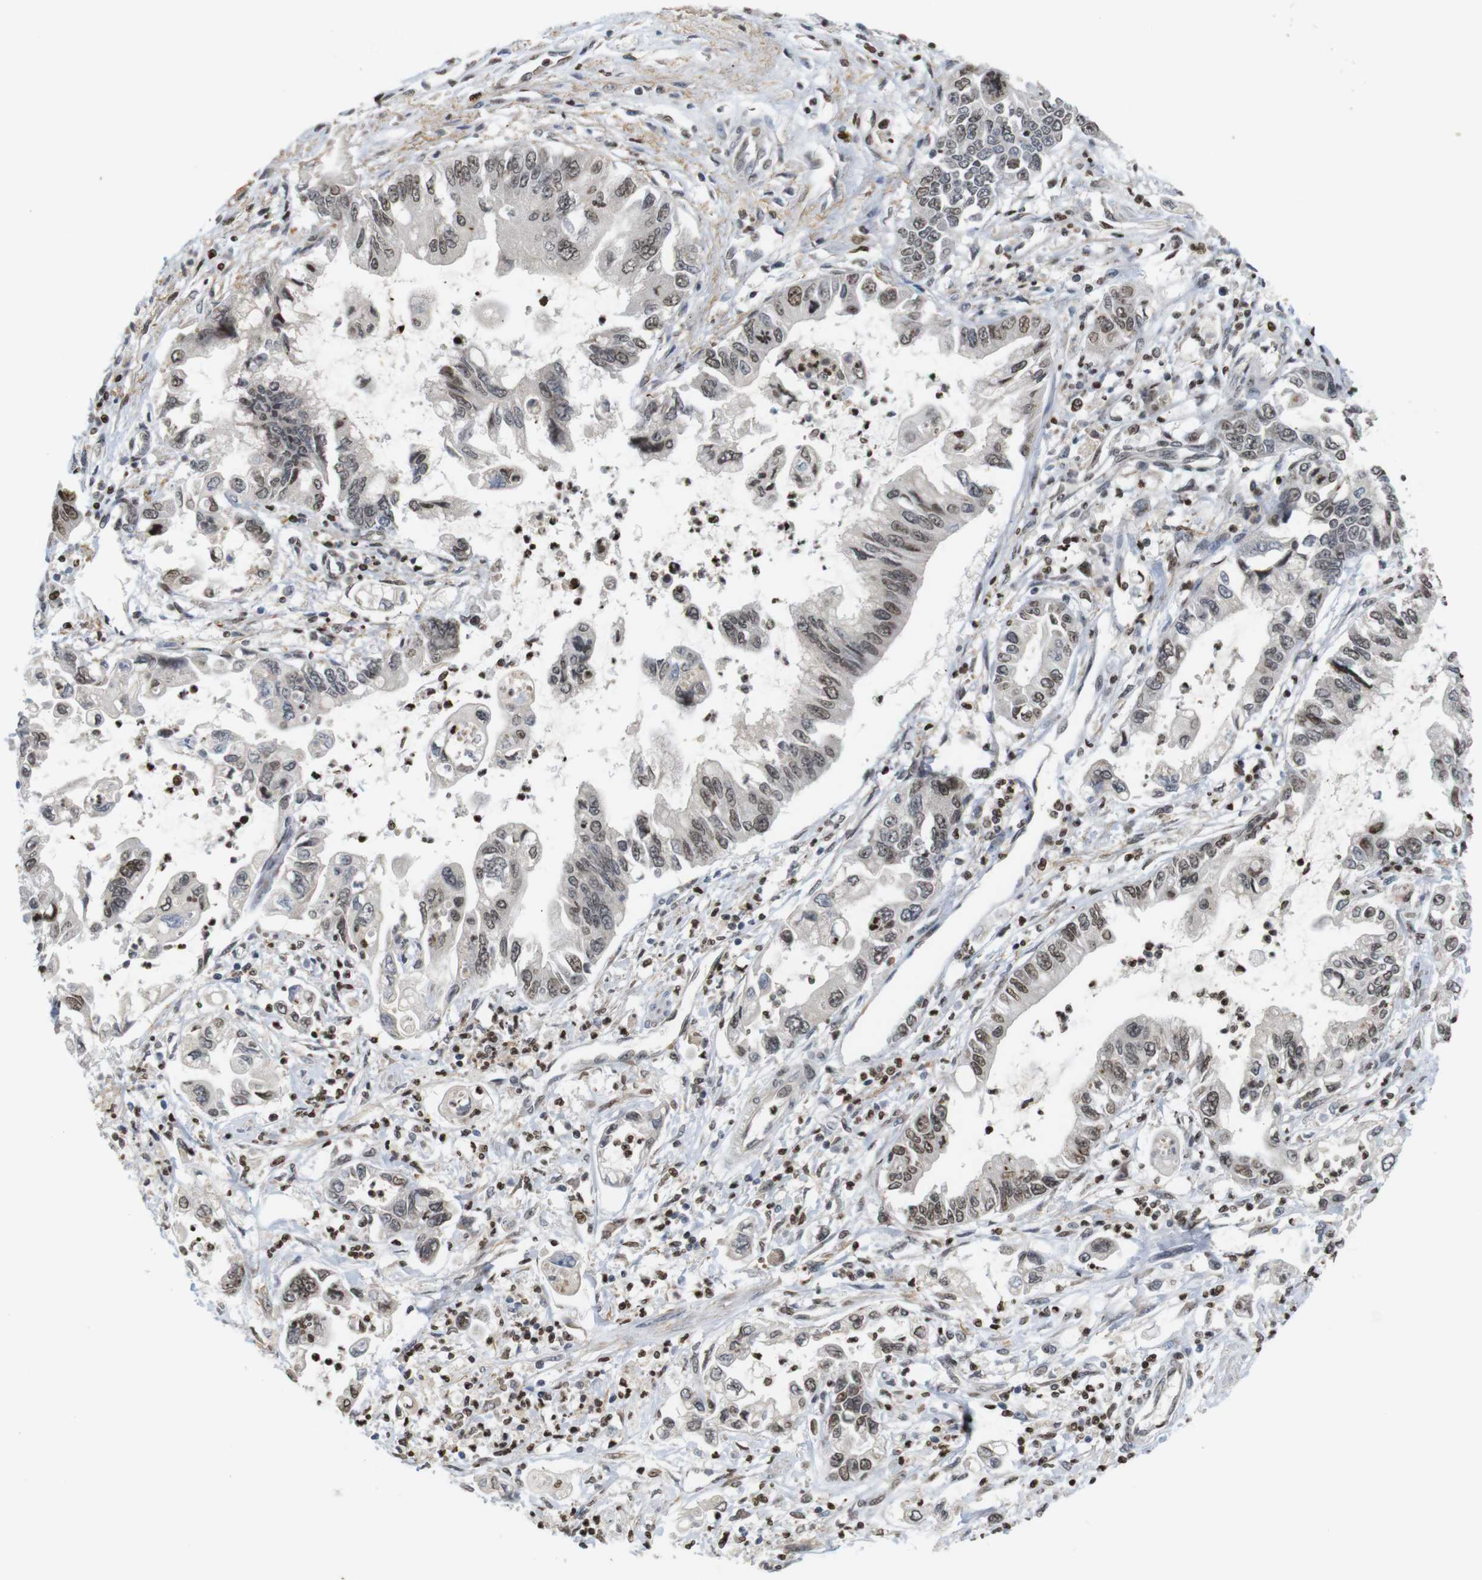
{"staining": {"intensity": "moderate", "quantity": "25%-75%", "location": "nuclear"}, "tissue": "pancreatic cancer", "cell_type": "Tumor cells", "image_type": "cancer", "snomed": [{"axis": "morphology", "description": "Adenocarcinoma, NOS"}, {"axis": "topography", "description": "Pancreas"}], "caption": "Protein analysis of pancreatic cancer tissue shows moderate nuclear expression in about 25%-75% of tumor cells.", "gene": "MBD1", "patient": {"sex": "male", "age": 56}}